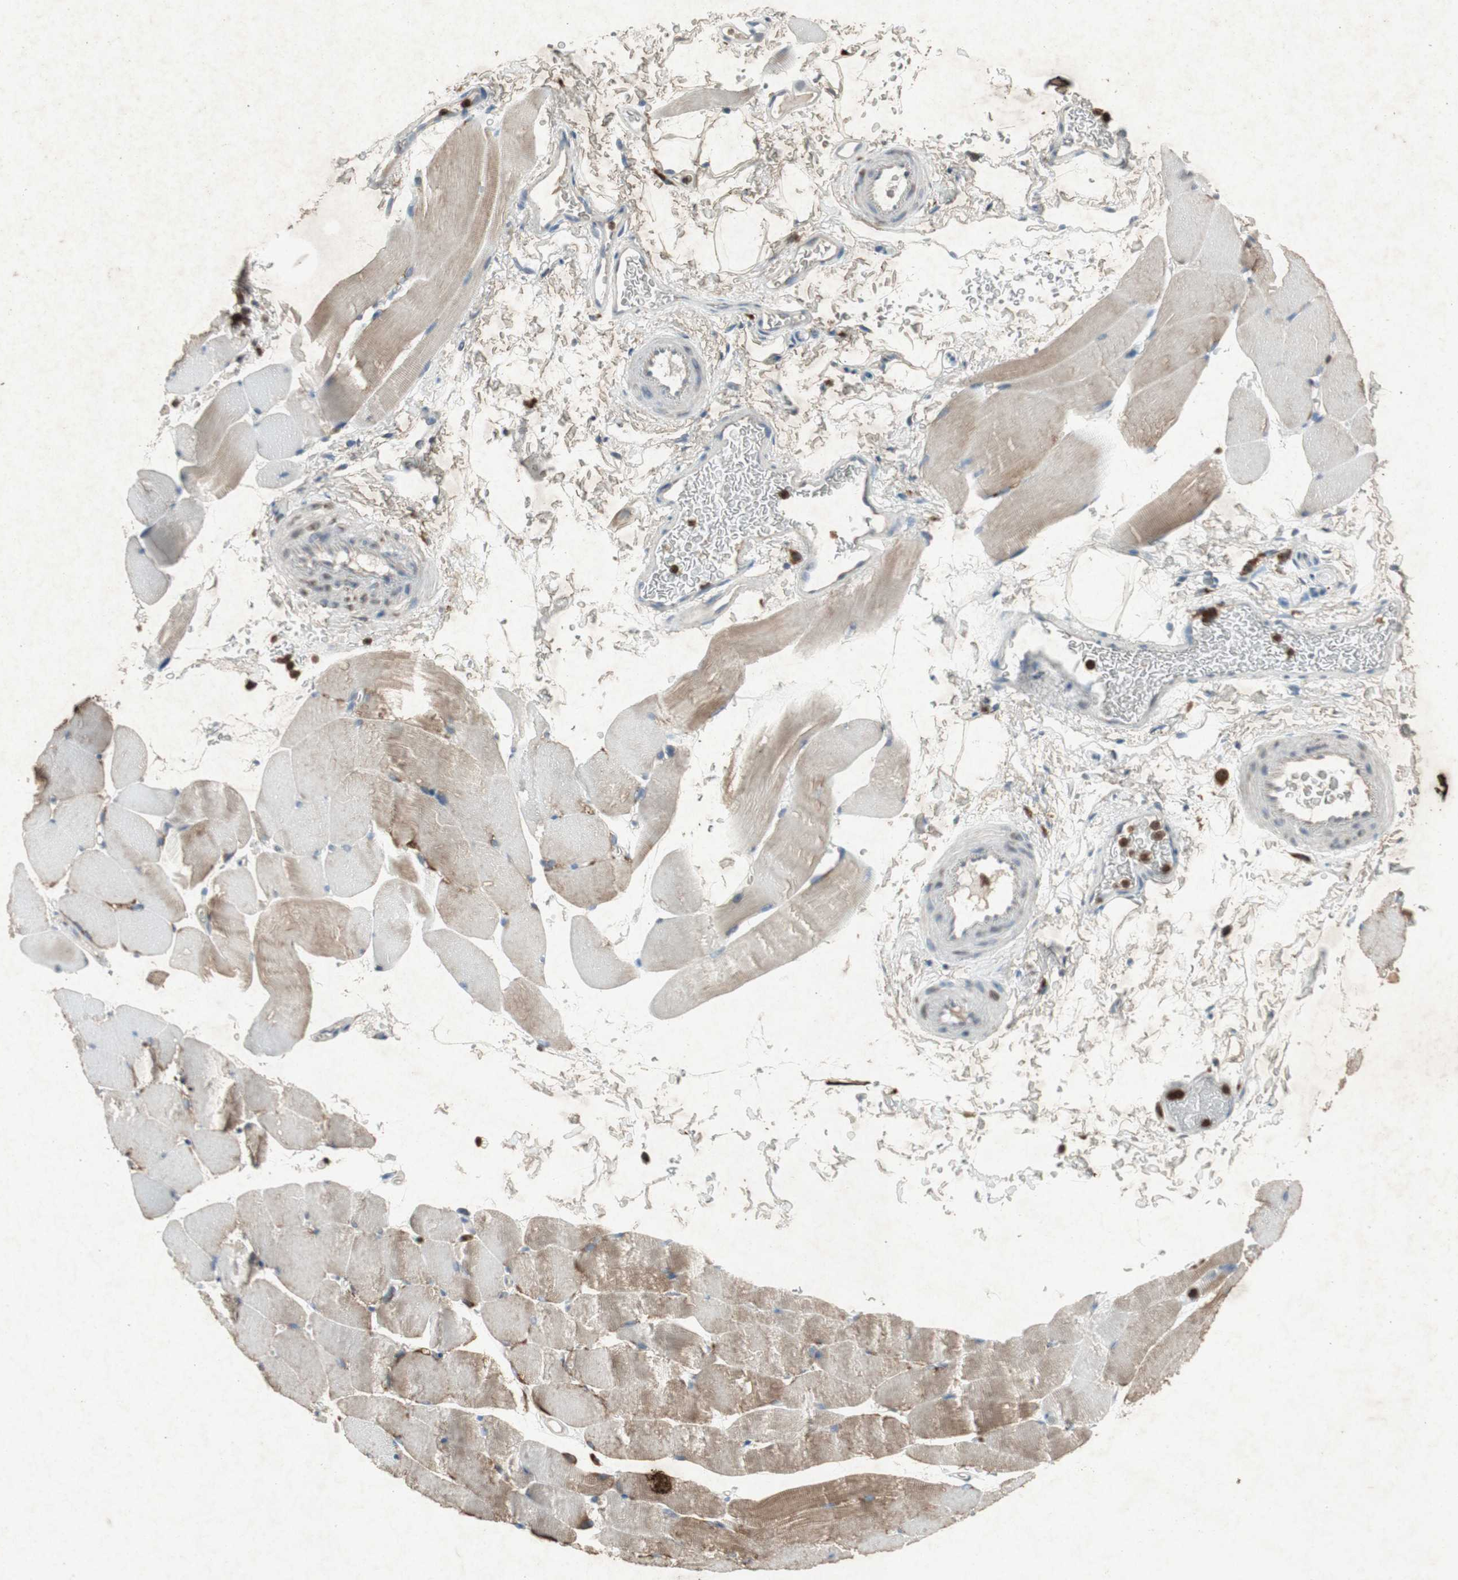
{"staining": {"intensity": "moderate", "quantity": ">75%", "location": "cytoplasmic/membranous"}, "tissue": "skeletal muscle", "cell_type": "Myocytes", "image_type": "normal", "snomed": [{"axis": "morphology", "description": "Normal tissue, NOS"}, {"axis": "topography", "description": "Skeletal muscle"}, {"axis": "topography", "description": "Parathyroid gland"}], "caption": "IHC histopathology image of normal skeletal muscle: skeletal muscle stained using immunohistochemistry (IHC) demonstrates medium levels of moderate protein expression localized specifically in the cytoplasmic/membranous of myocytes, appearing as a cytoplasmic/membranous brown color.", "gene": "TYROBP", "patient": {"sex": "female", "age": 37}}